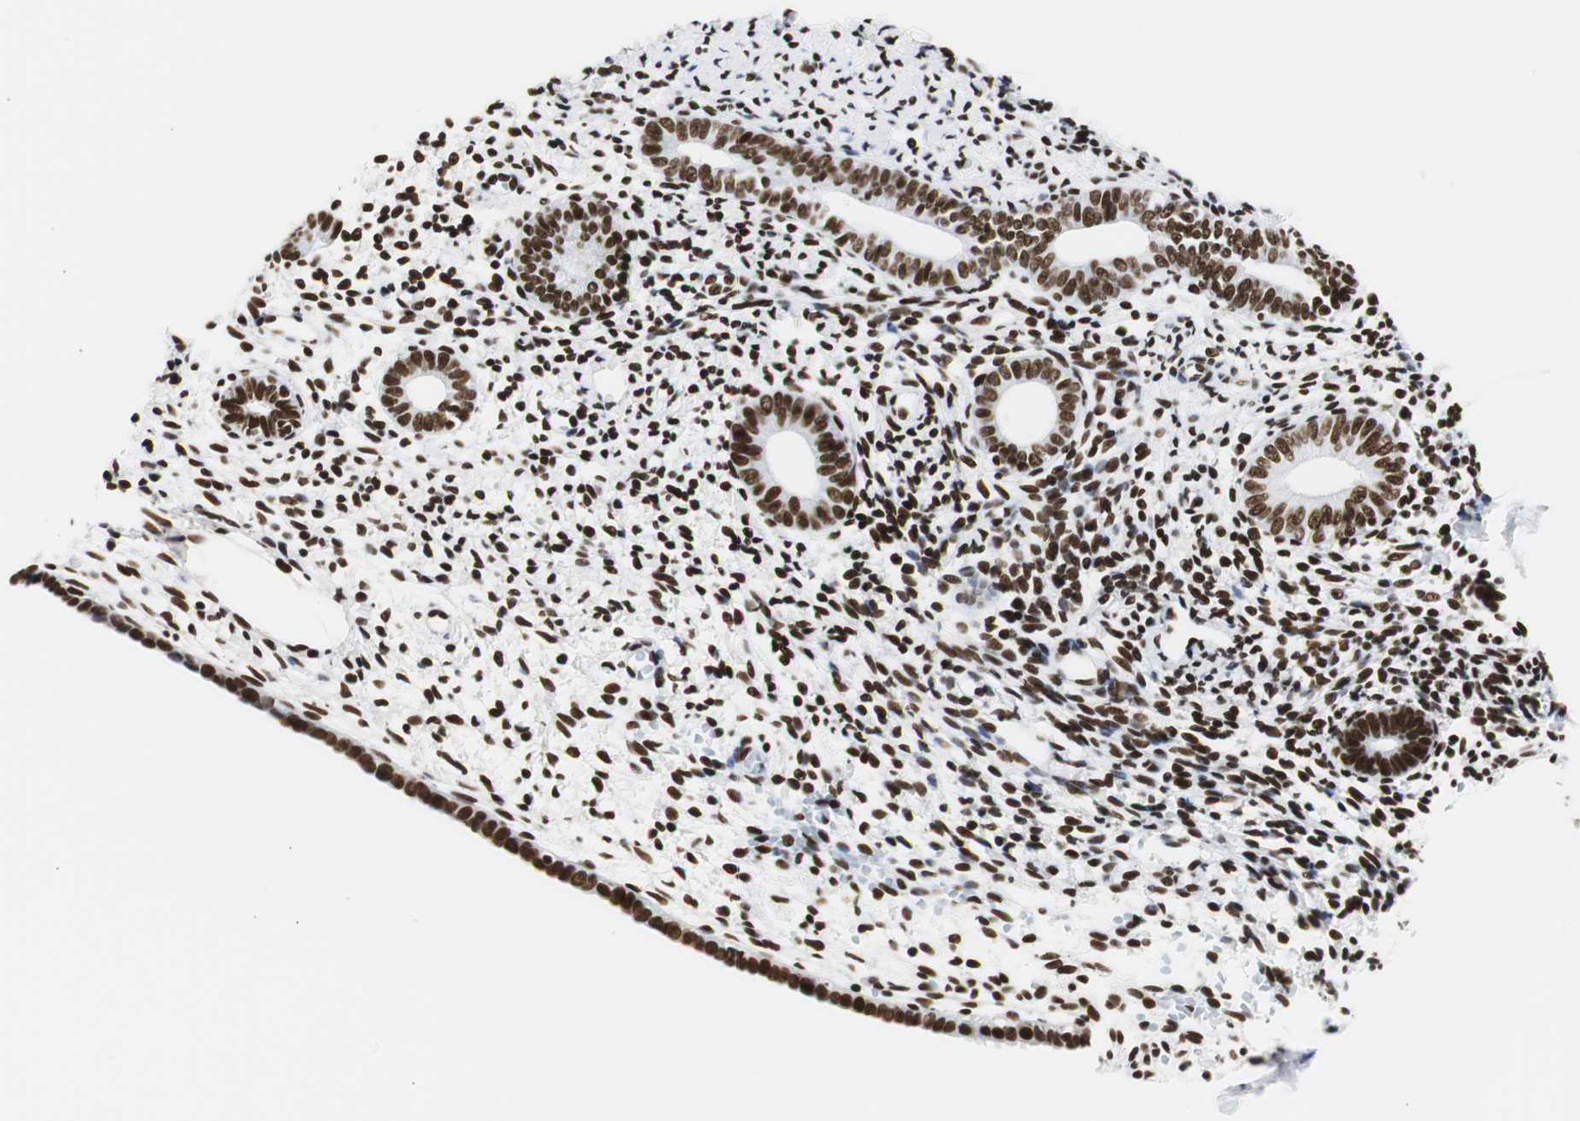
{"staining": {"intensity": "strong", "quantity": ">75%", "location": "nuclear"}, "tissue": "endometrium", "cell_type": "Cells in endometrial stroma", "image_type": "normal", "snomed": [{"axis": "morphology", "description": "Normal tissue, NOS"}, {"axis": "topography", "description": "Endometrium"}], "caption": "IHC staining of normal endometrium, which reveals high levels of strong nuclear expression in about >75% of cells in endometrial stroma indicating strong nuclear protein positivity. The staining was performed using DAB (brown) for protein detection and nuclei were counterstained in hematoxylin (blue).", "gene": "HNRNPH2", "patient": {"sex": "female", "age": 71}}